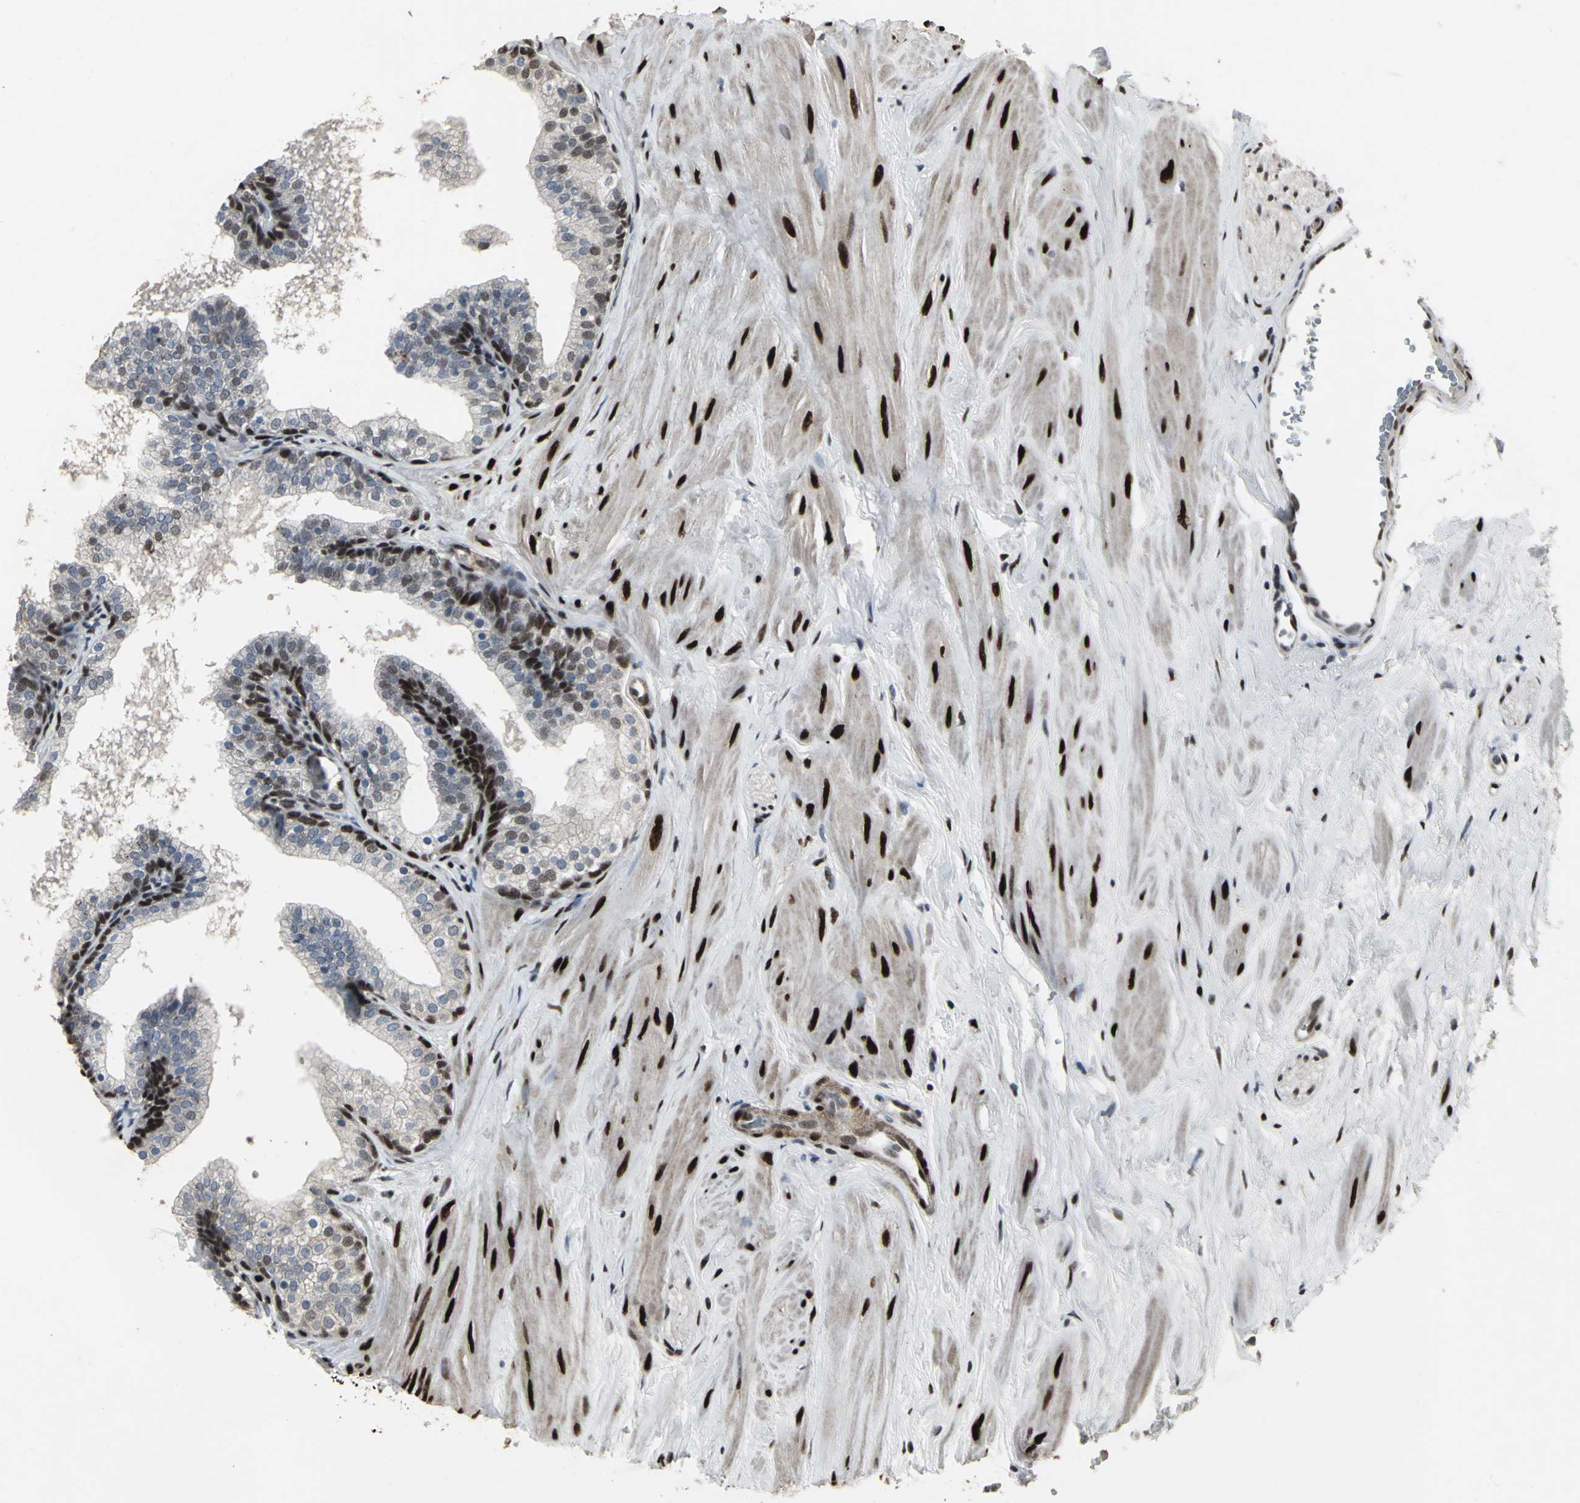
{"staining": {"intensity": "moderate", "quantity": "25%-75%", "location": "nuclear"}, "tissue": "prostate", "cell_type": "Glandular cells", "image_type": "normal", "snomed": [{"axis": "morphology", "description": "Normal tissue, NOS"}, {"axis": "topography", "description": "Prostate"}], "caption": "Immunohistochemistry (IHC) (DAB (3,3'-diaminobenzidine)) staining of normal human prostate reveals moderate nuclear protein expression in approximately 25%-75% of glandular cells.", "gene": "SRF", "patient": {"sex": "male", "age": 60}}